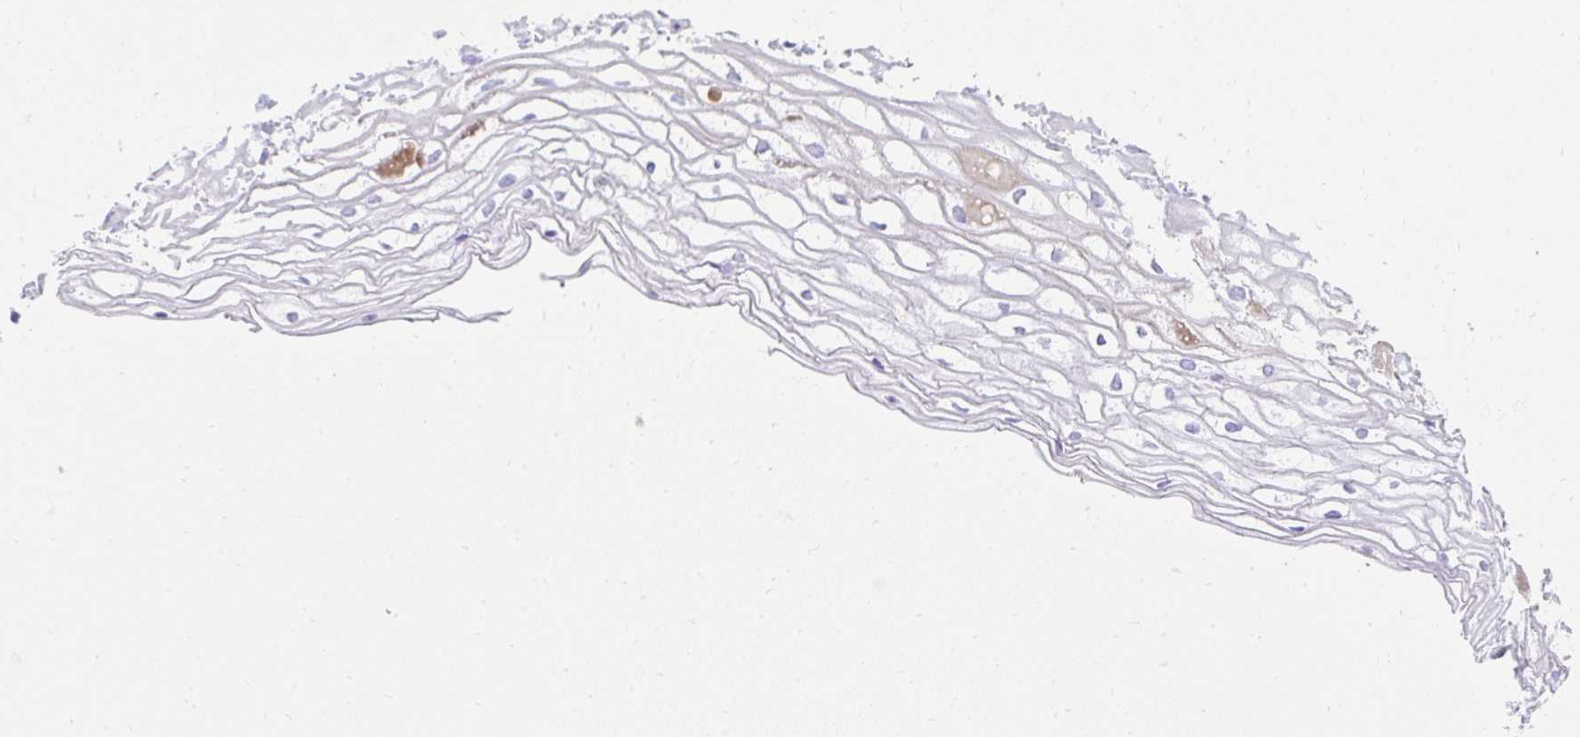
{"staining": {"intensity": "negative", "quantity": "none", "location": "none"}, "tissue": "cervix", "cell_type": "Glandular cells", "image_type": "normal", "snomed": [{"axis": "morphology", "description": "Normal tissue, NOS"}, {"axis": "topography", "description": "Cervix"}], "caption": "A high-resolution image shows immunohistochemistry (IHC) staining of normal cervix, which displays no significant expression in glandular cells. (DAB immunohistochemistry, high magnification).", "gene": "TNNT1", "patient": {"sex": "female", "age": 36}}